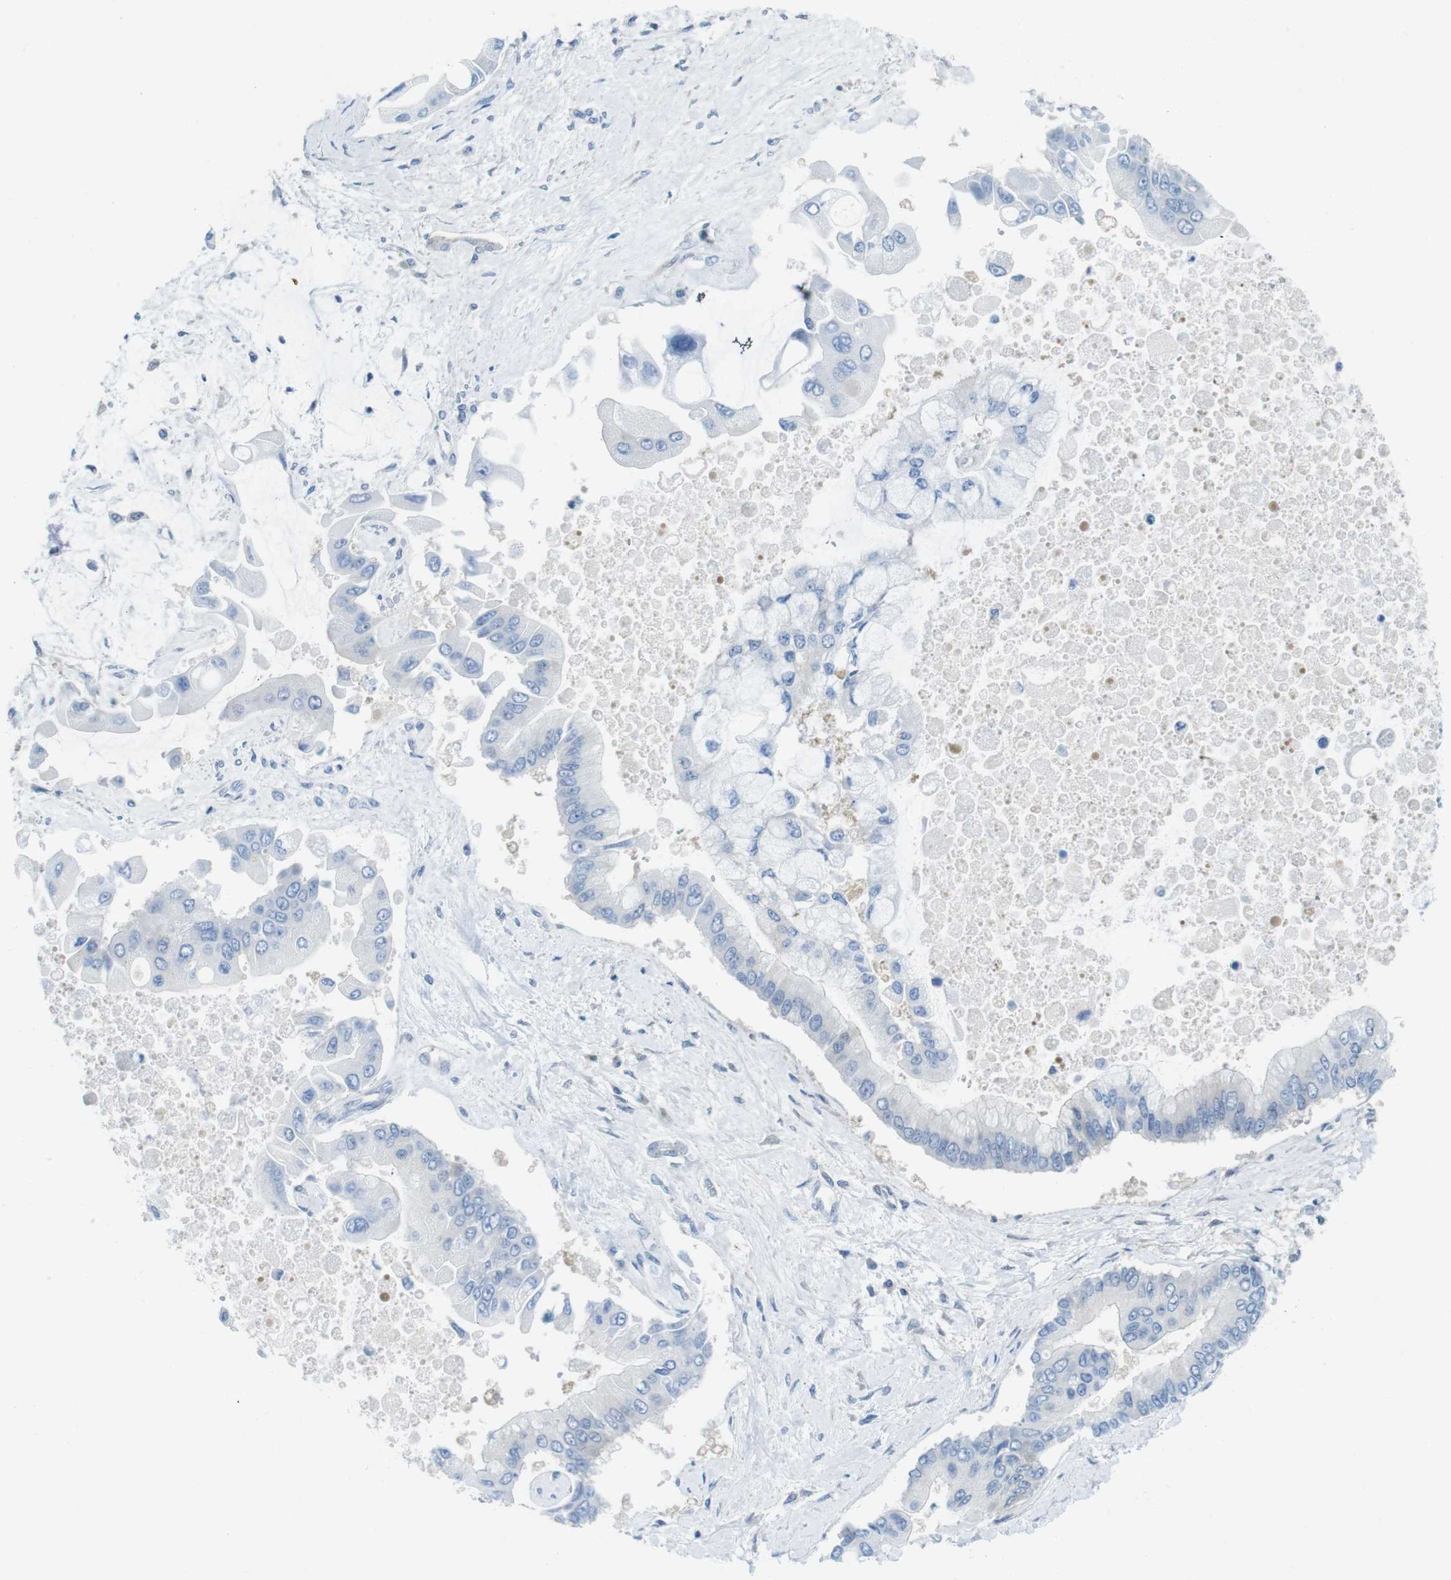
{"staining": {"intensity": "negative", "quantity": "none", "location": "none"}, "tissue": "liver cancer", "cell_type": "Tumor cells", "image_type": "cancer", "snomed": [{"axis": "morphology", "description": "Cholangiocarcinoma"}, {"axis": "topography", "description": "Liver"}], "caption": "Image shows no protein positivity in tumor cells of liver cancer tissue. The staining was performed using DAB to visualize the protein expression in brown, while the nuclei were stained in blue with hematoxylin (Magnification: 20x).", "gene": "CASP2", "patient": {"sex": "male", "age": 50}}